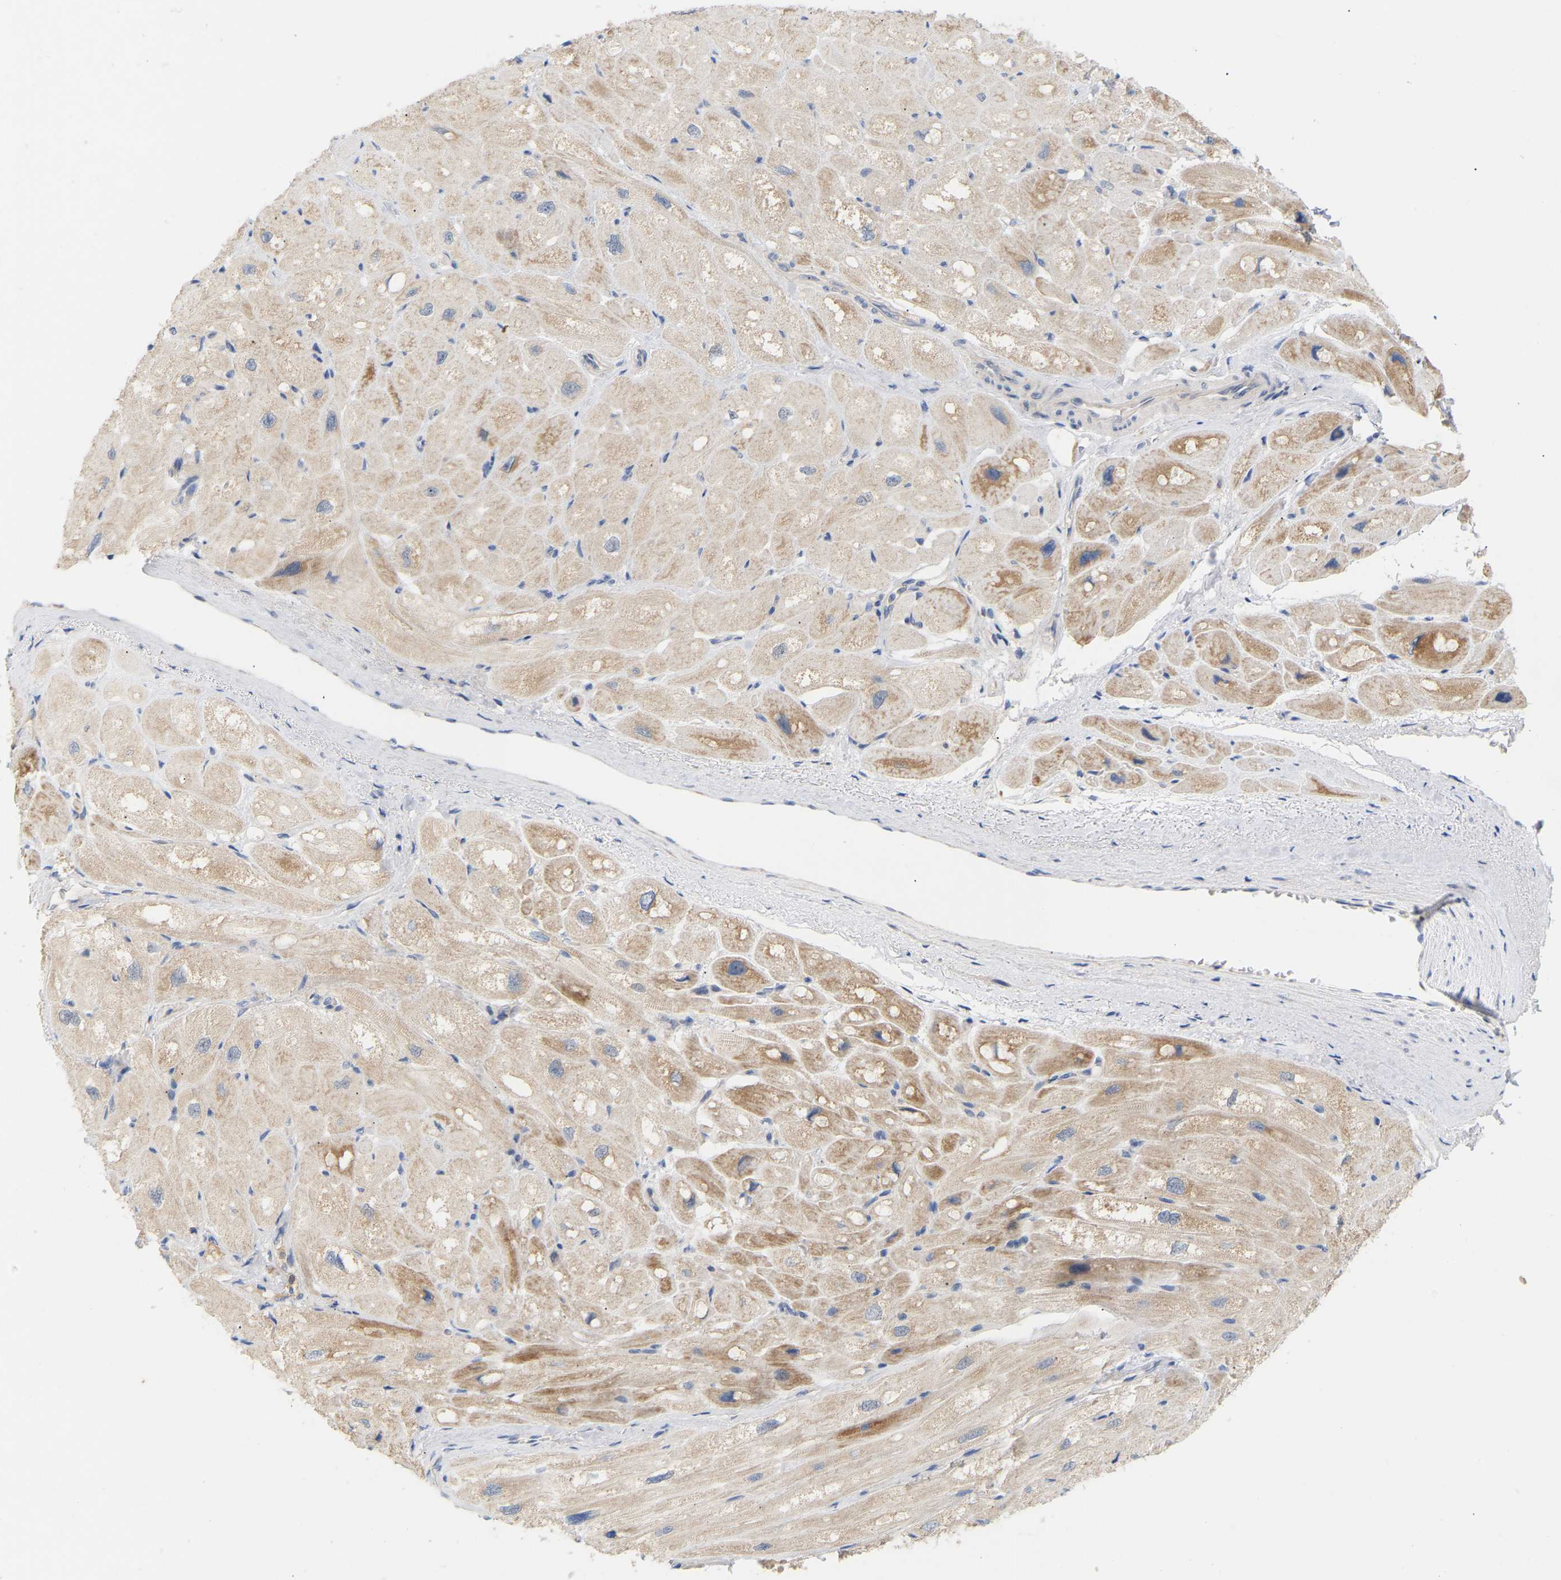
{"staining": {"intensity": "moderate", "quantity": "<25%", "location": "cytoplasmic/membranous"}, "tissue": "heart muscle", "cell_type": "Cardiomyocytes", "image_type": "normal", "snomed": [{"axis": "morphology", "description": "Normal tissue, NOS"}, {"axis": "topography", "description": "Heart"}], "caption": "A brown stain labels moderate cytoplasmic/membranous positivity of a protein in cardiomyocytes of normal heart muscle.", "gene": "TPMT", "patient": {"sex": "male", "age": 49}}